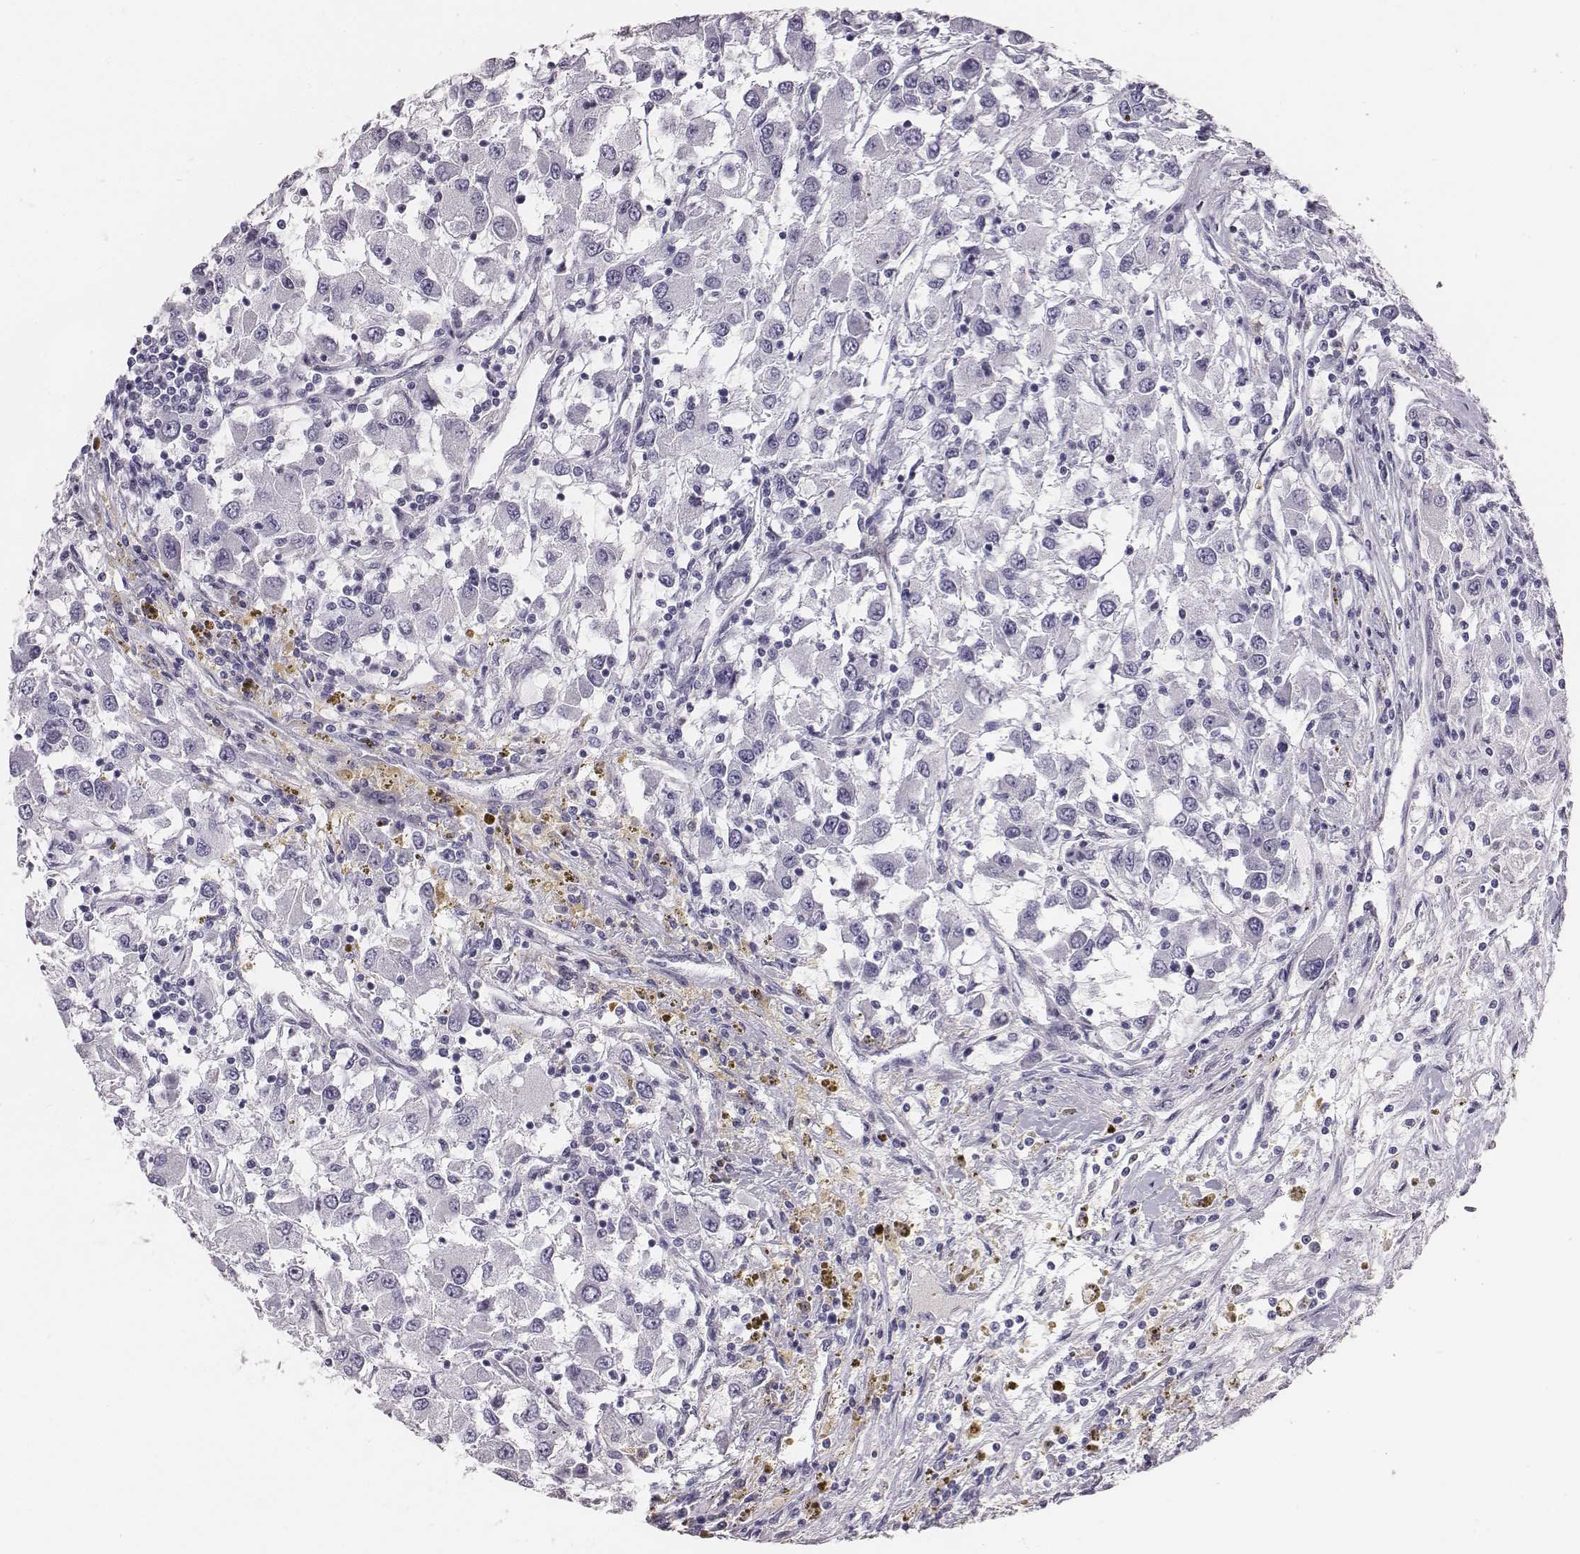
{"staining": {"intensity": "negative", "quantity": "none", "location": "none"}, "tissue": "renal cancer", "cell_type": "Tumor cells", "image_type": "cancer", "snomed": [{"axis": "morphology", "description": "Adenocarcinoma, NOS"}, {"axis": "topography", "description": "Kidney"}], "caption": "The photomicrograph reveals no significant positivity in tumor cells of renal cancer.", "gene": "HBZ", "patient": {"sex": "female", "age": 67}}